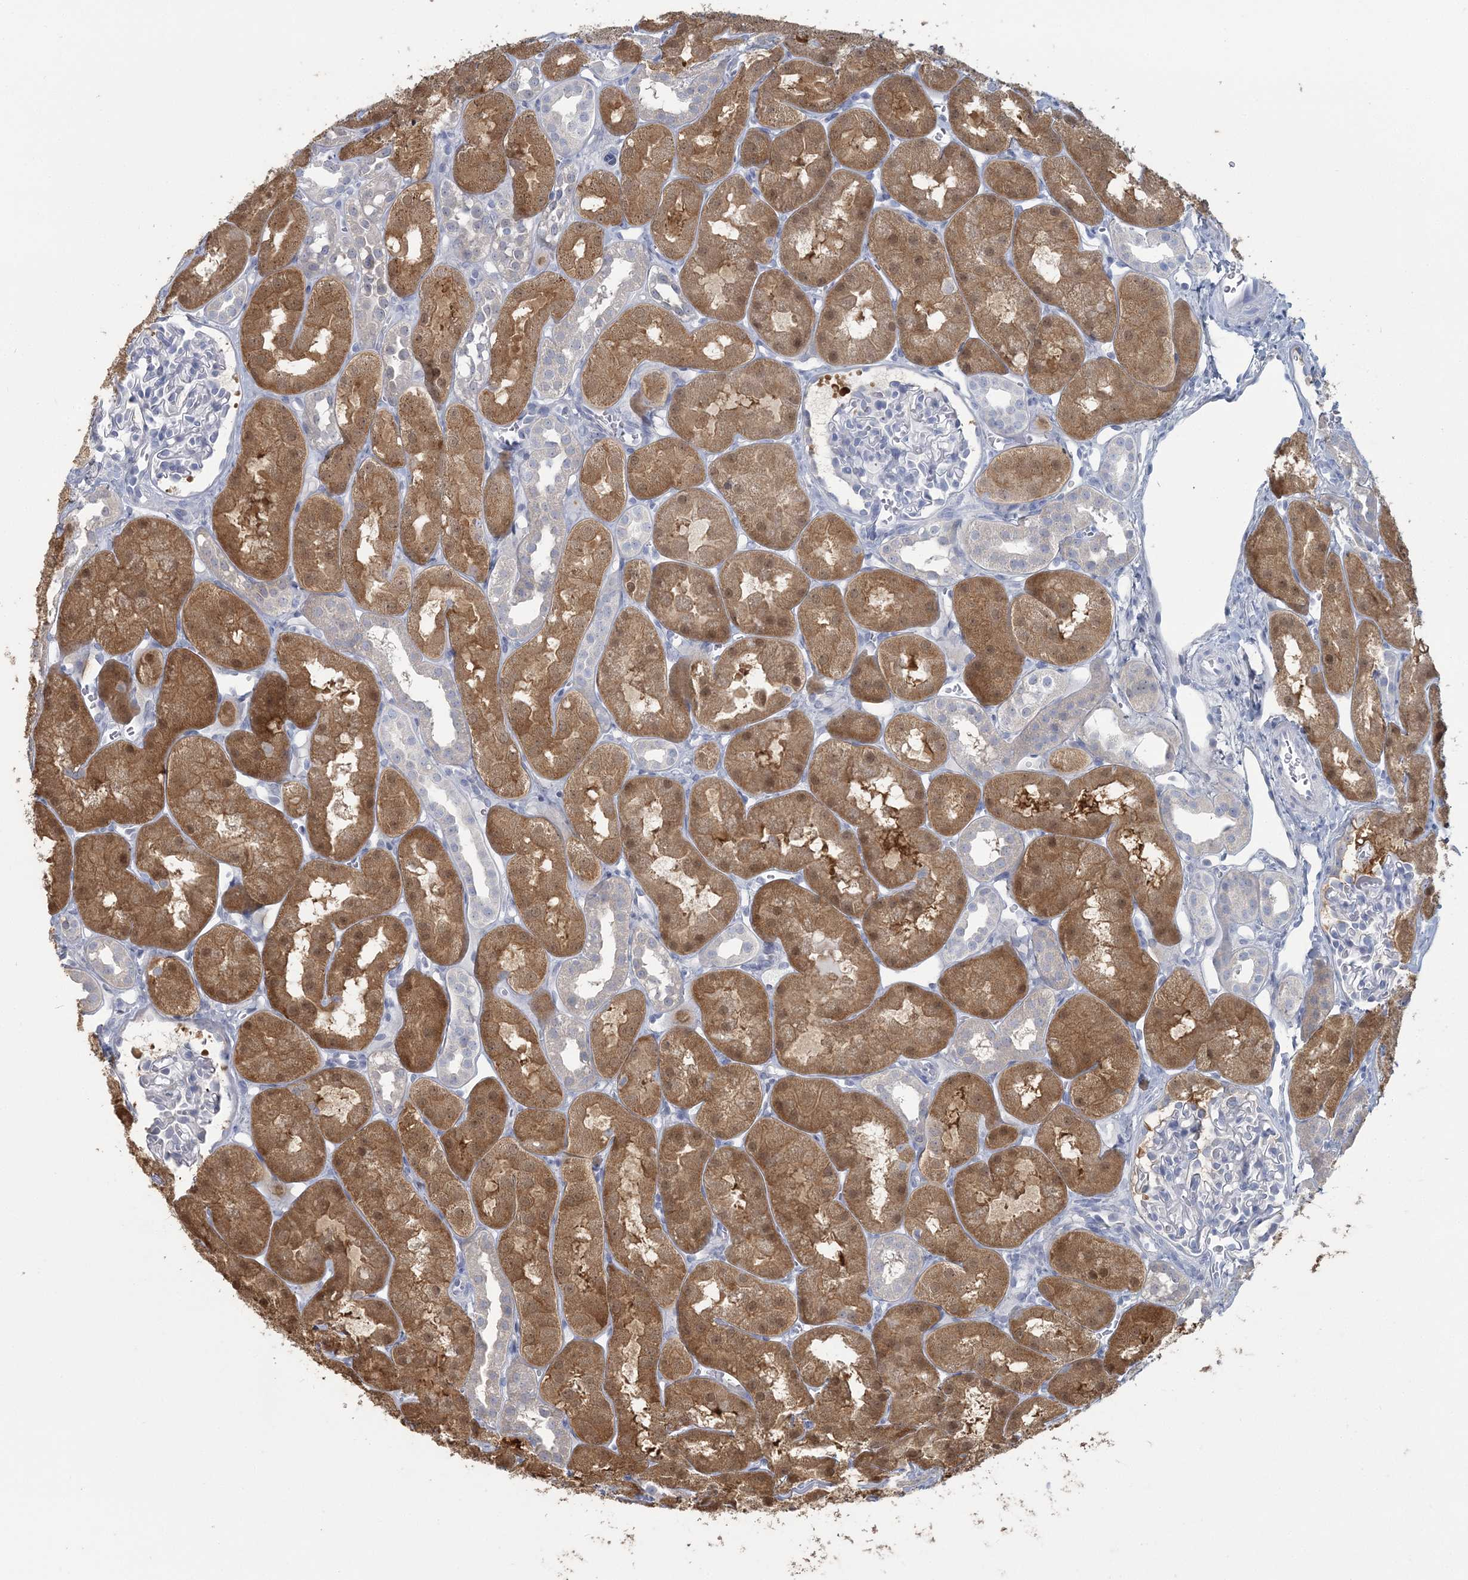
{"staining": {"intensity": "negative", "quantity": "none", "location": "none"}, "tissue": "kidney", "cell_type": "Cells in glomeruli", "image_type": "normal", "snomed": [{"axis": "morphology", "description": "Normal tissue, NOS"}, {"axis": "topography", "description": "Kidney"}, {"axis": "topography", "description": "Urinary bladder"}], "caption": "DAB (3,3'-diaminobenzidine) immunohistochemical staining of normal human kidney shows no significant staining in cells in glomeruli.", "gene": "CMBL", "patient": {"sex": "male", "age": 16}}